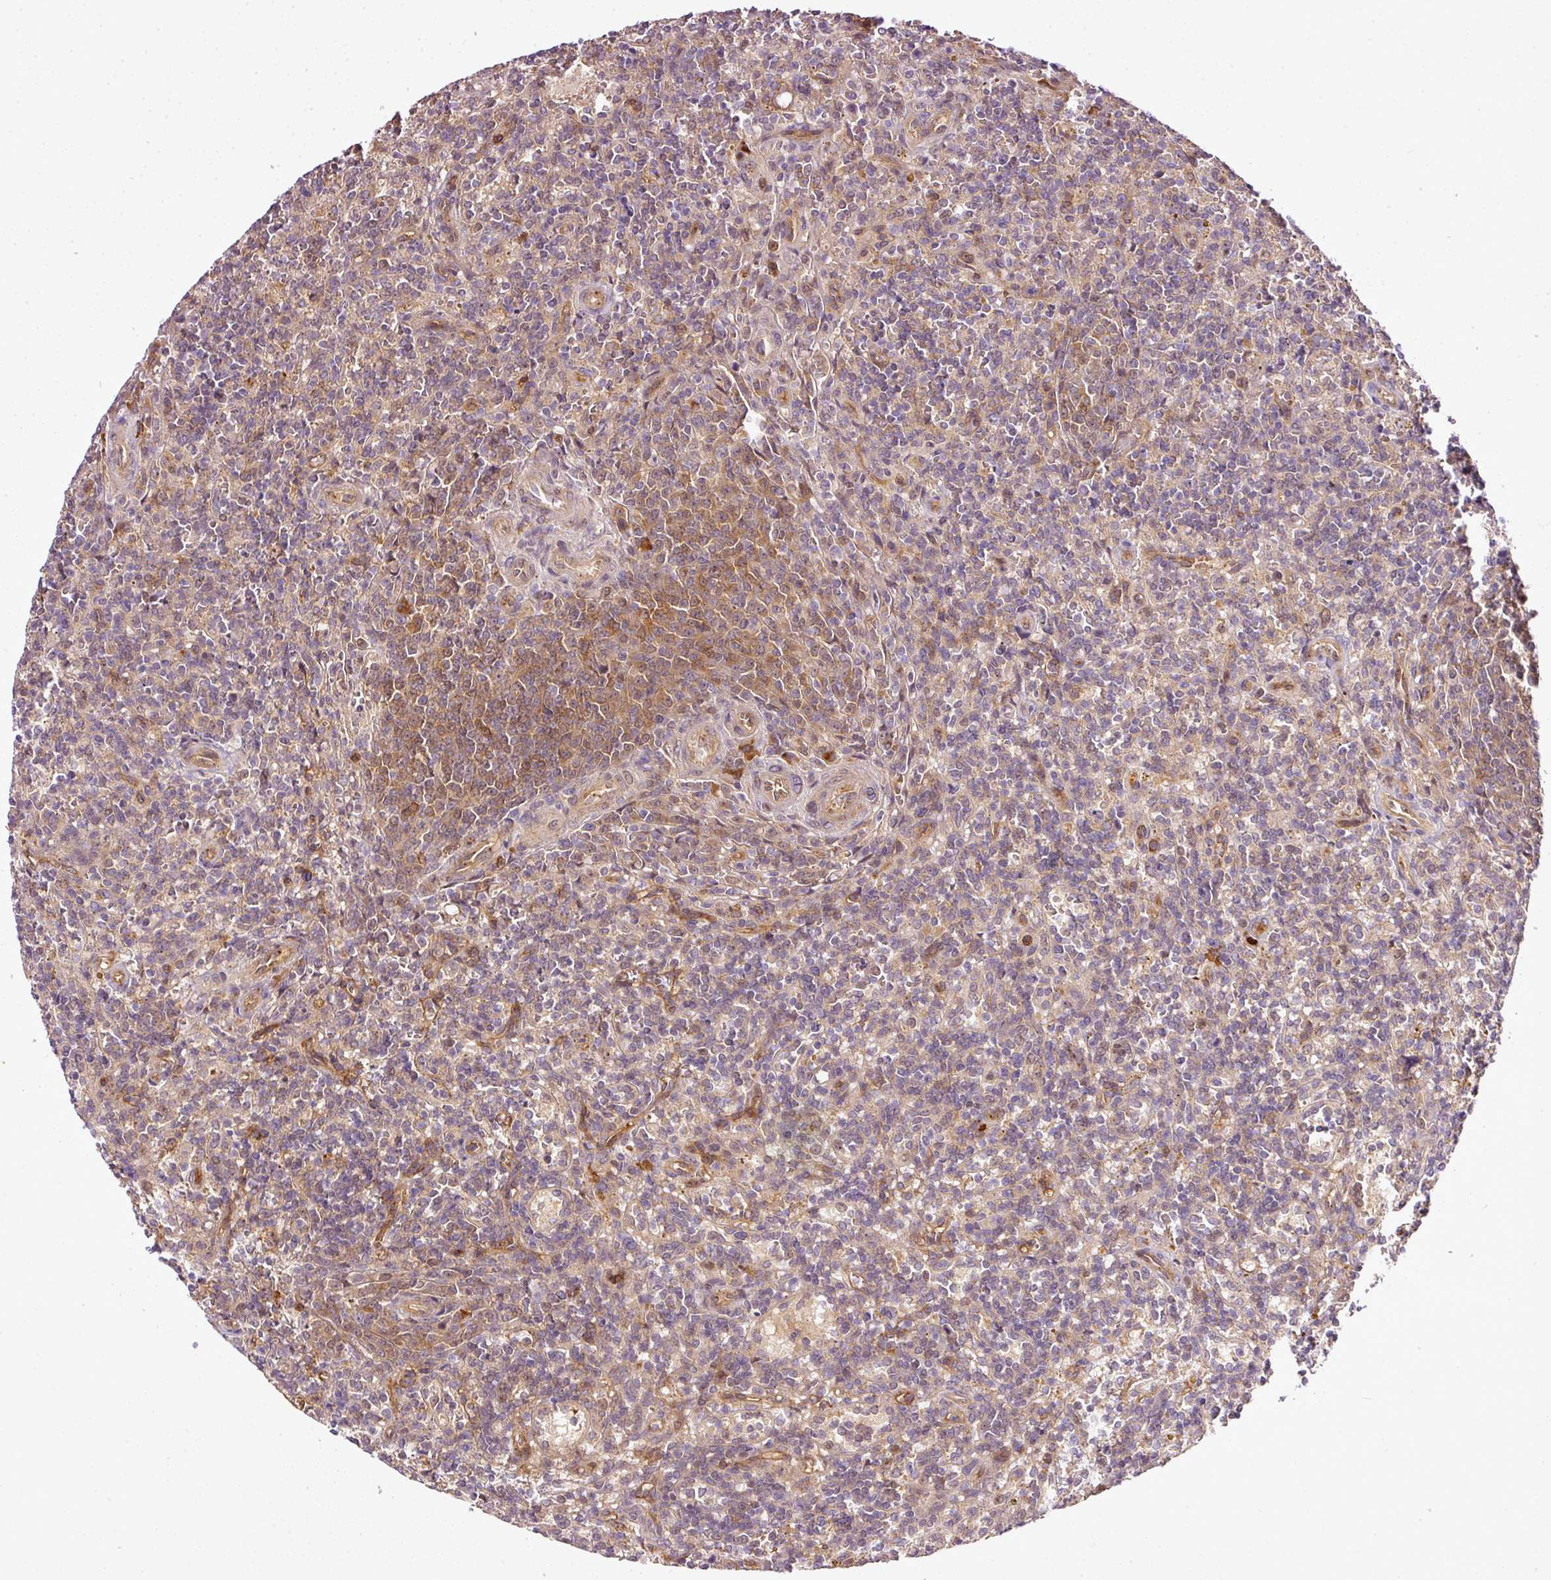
{"staining": {"intensity": "moderate", "quantity": "<25%", "location": "cytoplasmic/membranous"}, "tissue": "lymphoma", "cell_type": "Tumor cells", "image_type": "cancer", "snomed": [{"axis": "morphology", "description": "Malignant lymphoma, non-Hodgkin's type, Low grade"}, {"axis": "topography", "description": "Spleen"}], "caption": "This micrograph shows immunohistochemistry (IHC) staining of malignant lymphoma, non-Hodgkin's type (low-grade), with low moderate cytoplasmic/membranous staining in about <25% of tumor cells.", "gene": "MIF4GD", "patient": {"sex": "male", "age": 67}}